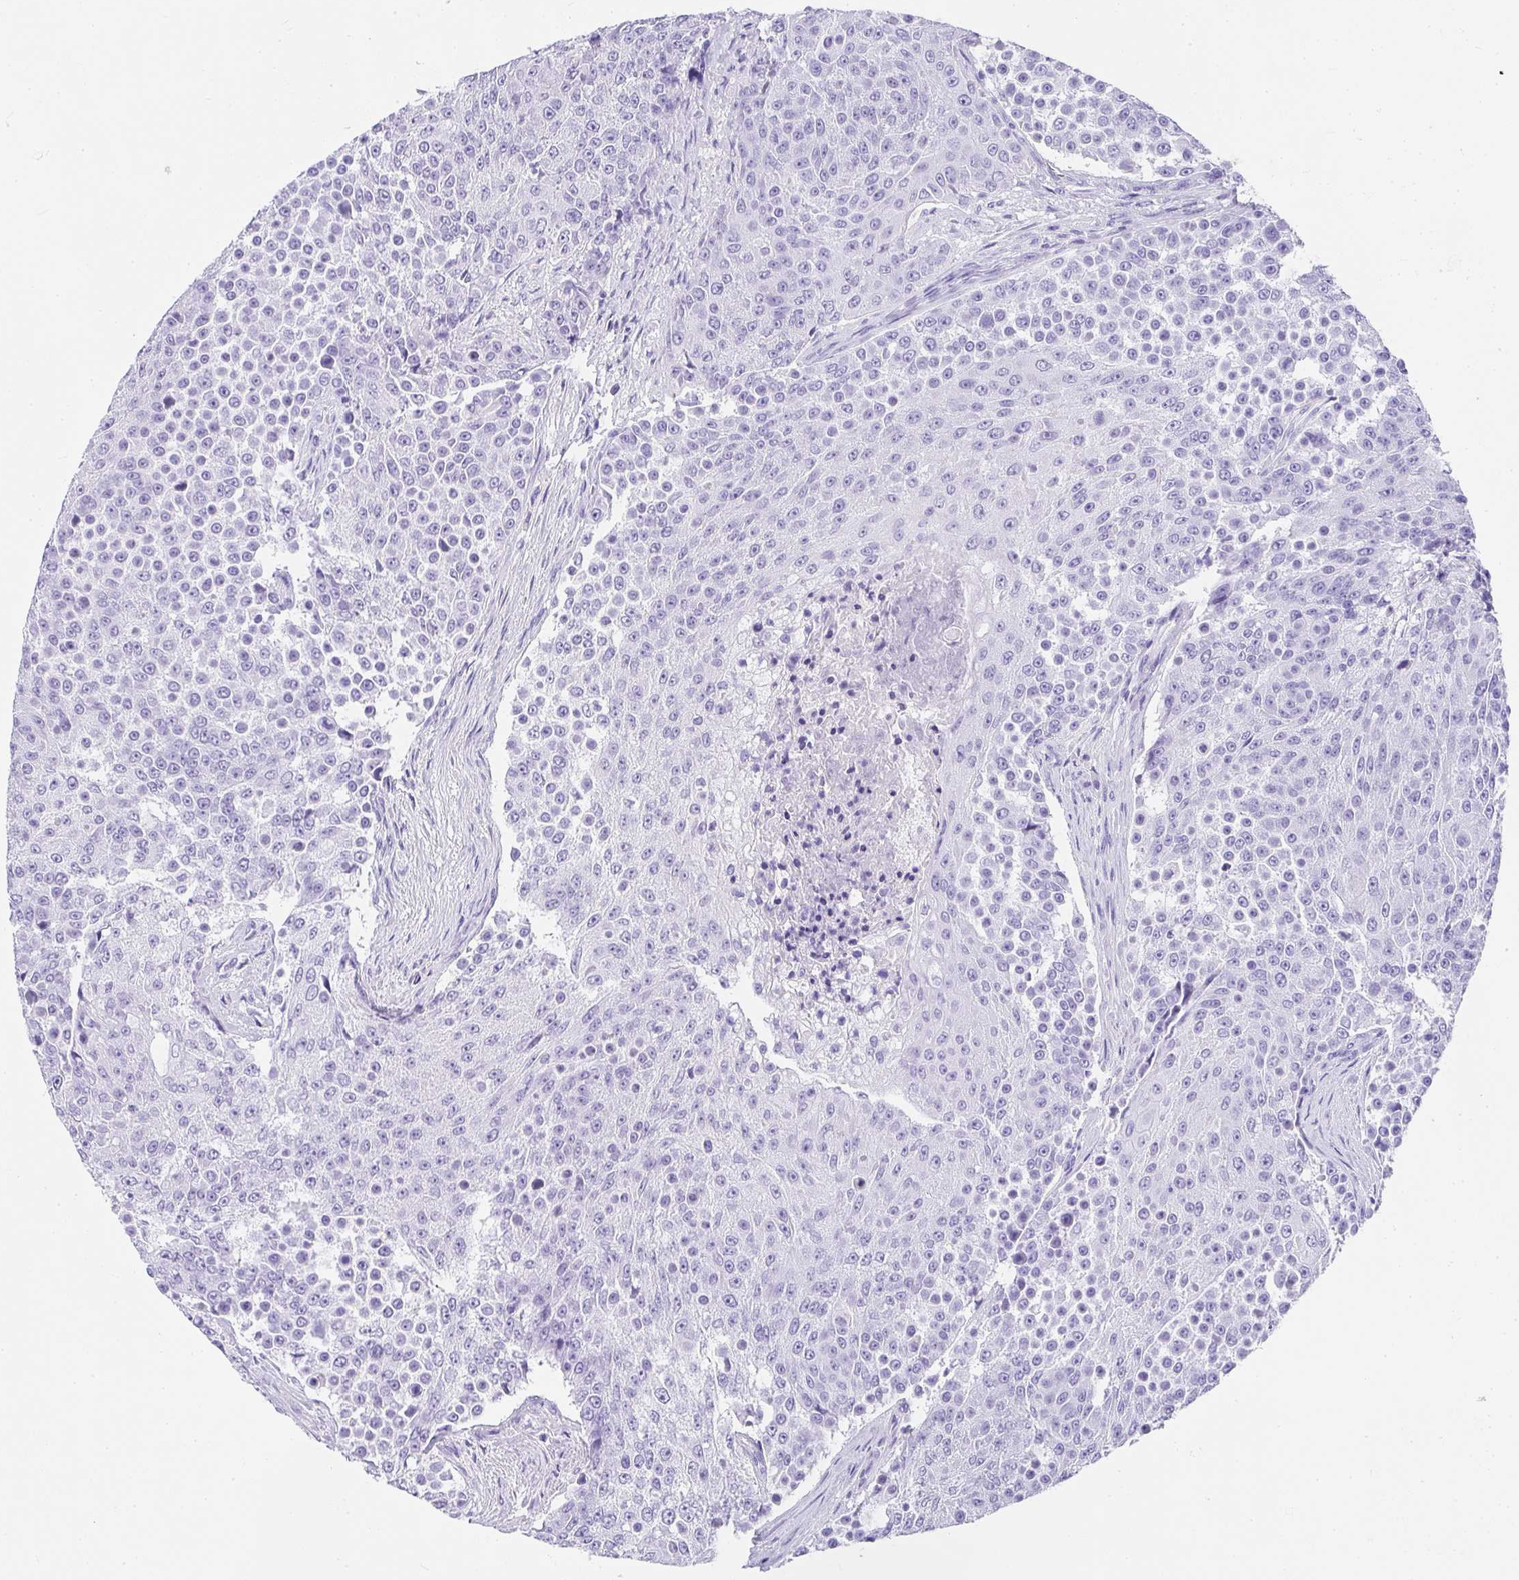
{"staining": {"intensity": "negative", "quantity": "none", "location": "none"}, "tissue": "urothelial cancer", "cell_type": "Tumor cells", "image_type": "cancer", "snomed": [{"axis": "morphology", "description": "Urothelial carcinoma, High grade"}, {"axis": "topography", "description": "Urinary bladder"}], "caption": "This micrograph is of urothelial cancer stained with immunohistochemistry to label a protein in brown with the nuclei are counter-stained blue. There is no staining in tumor cells.", "gene": "AVIL", "patient": {"sex": "female", "age": 63}}